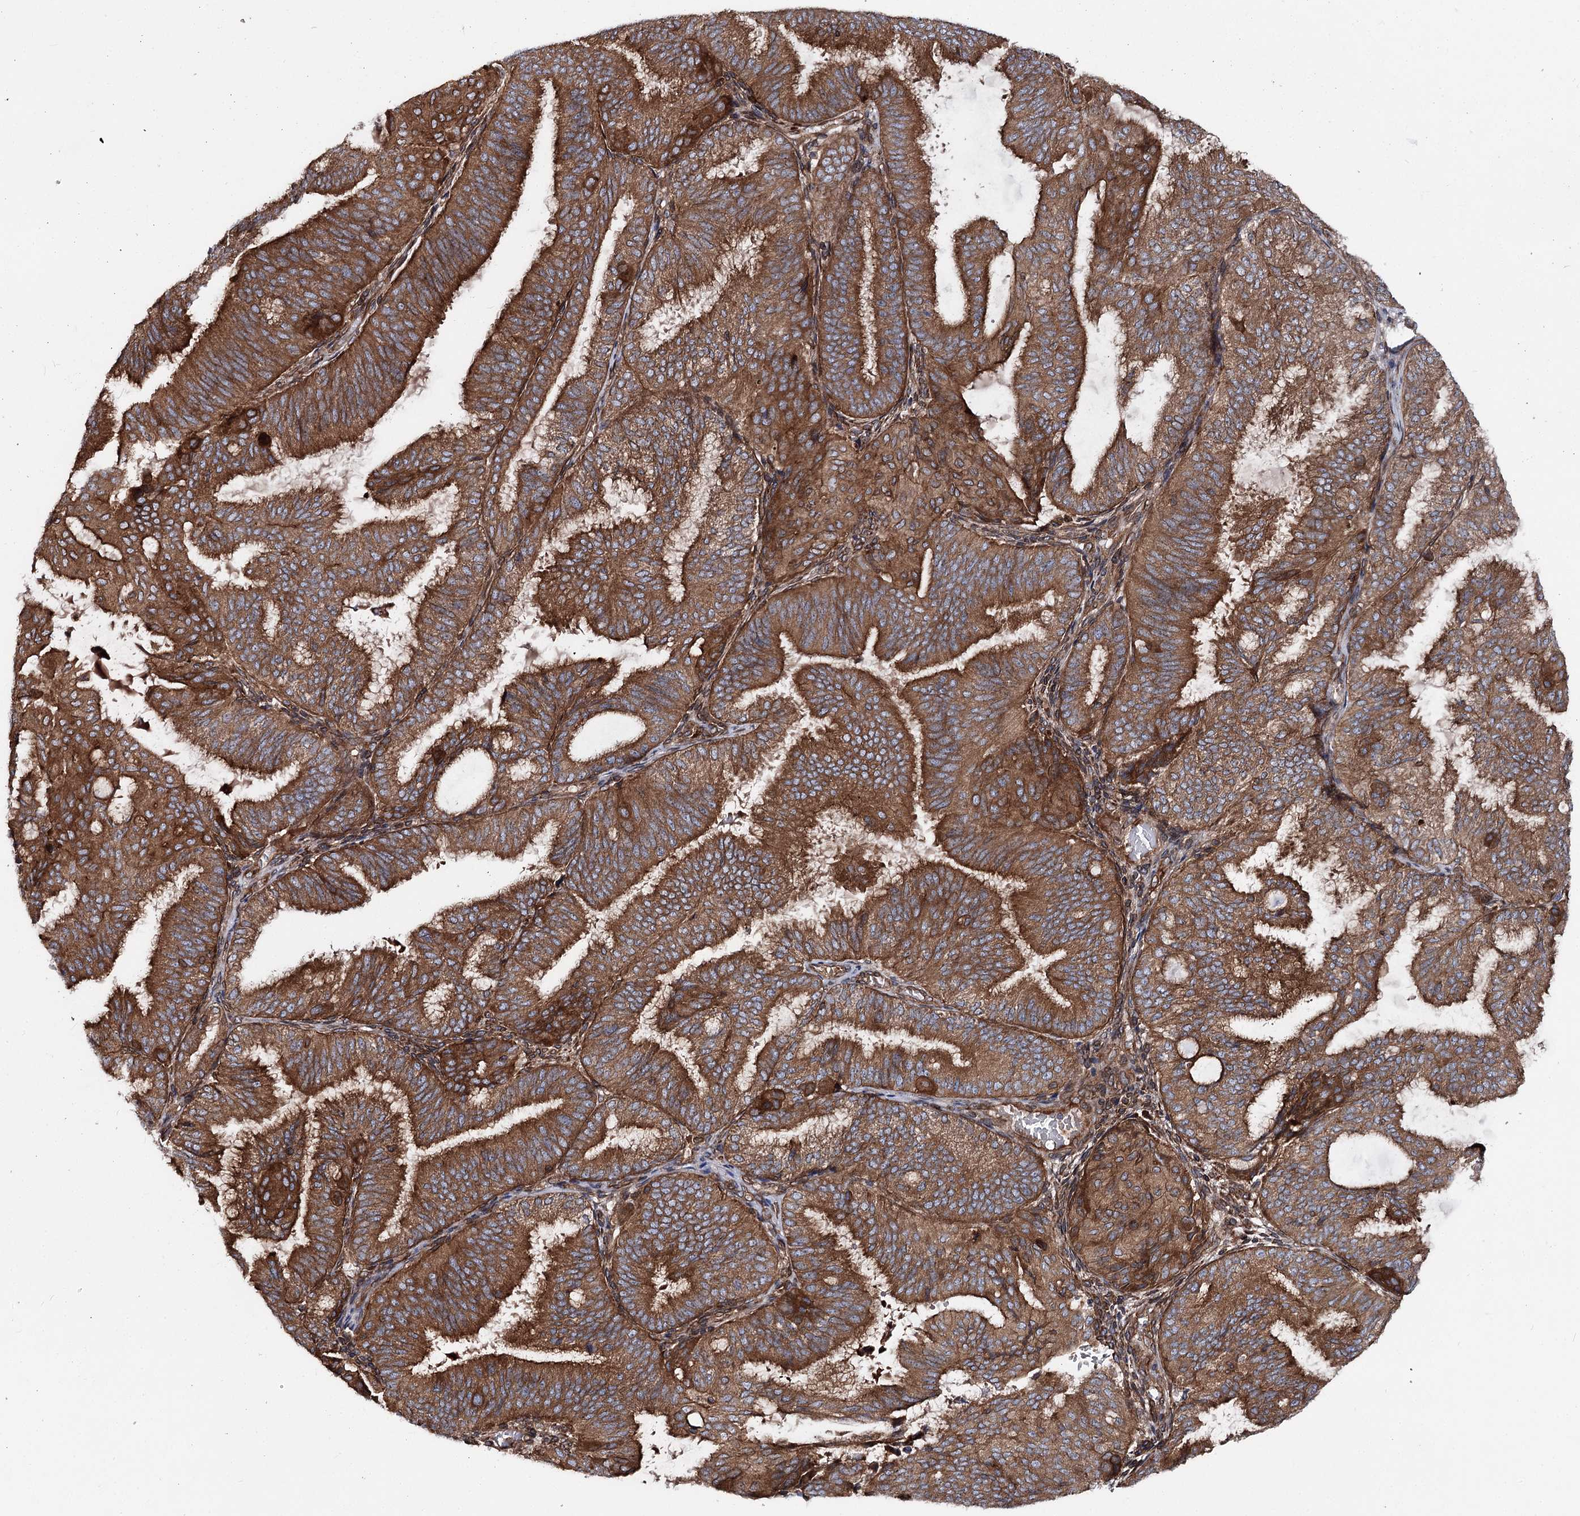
{"staining": {"intensity": "strong", "quantity": ">75%", "location": "cytoplasmic/membranous"}, "tissue": "endometrial cancer", "cell_type": "Tumor cells", "image_type": "cancer", "snomed": [{"axis": "morphology", "description": "Adenocarcinoma, NOS"}, {"axis": "topography", "description": "Endometrium"}], "caption": "Adenocarcinoma (endometrial) stained with DAB (3,3'-diaminobenzidine) immunohistochemistry reveals high levels of strong cytoplasmic/membranous expression in about >75% of tumor cells.", "gene": "FGFR1OP2", "patient": {"sex": "female", "age": 49}}